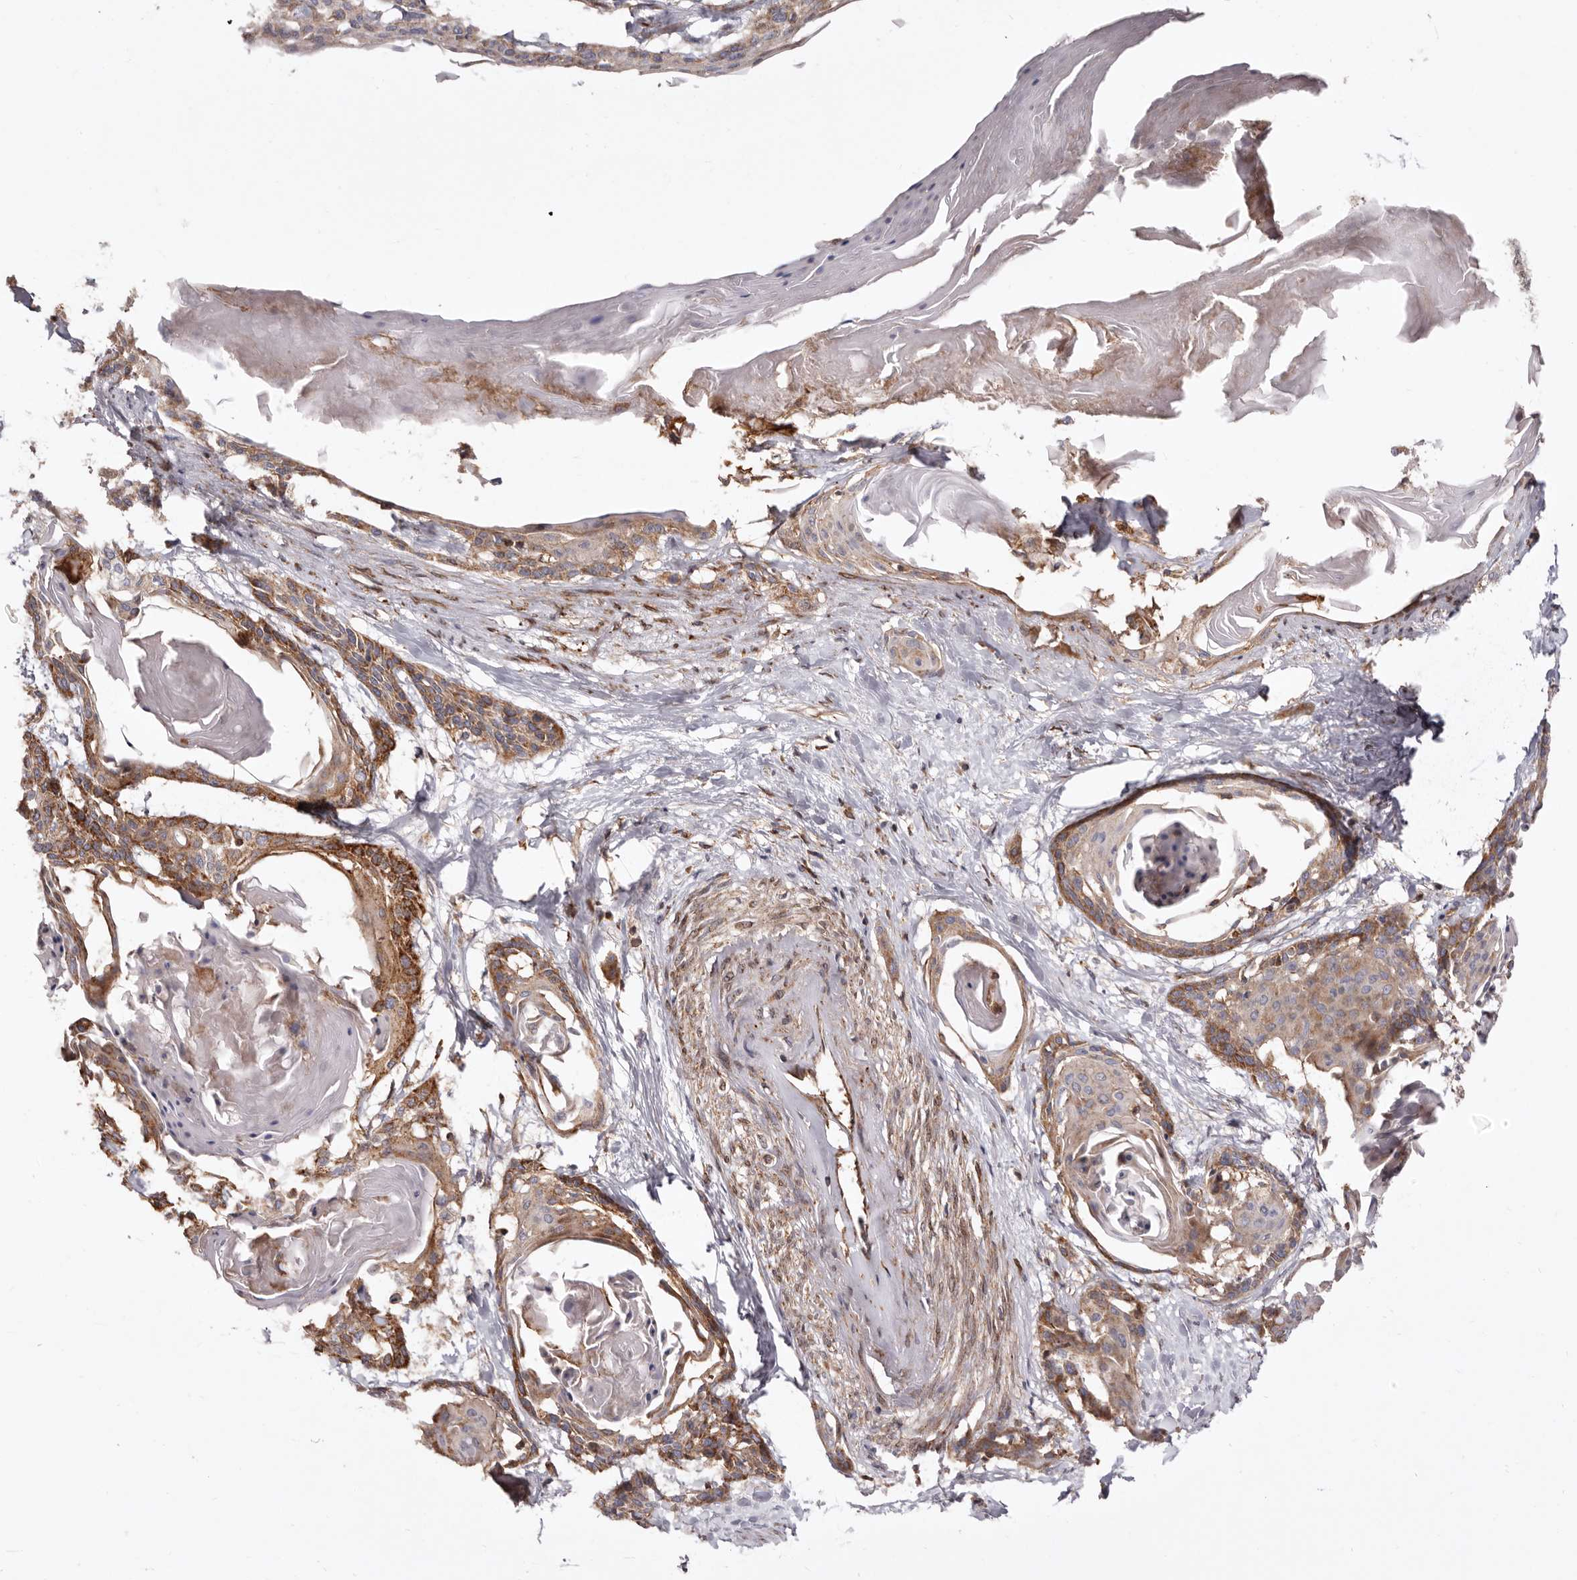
{"staining": {"intensity": "moderate", "quantity": "25%-75%", "location": "cytoplasmic/membranous"}, "tissue": "cervical cancer", "cell_type": "Tumor cells", "image_type": "cancer", "snomed": [{"axis": "morphology", "description": "Squamous cell carcinoma, NOS"}, {"axis": "topography", "description": "Cervix"}], "caption": "A histopathology image showing moderate cytoplasmic/membranous positivity in approximately 25%-75% of tumor cells in cervical squamous cell carcinoma, as visualized by brown immunohistochemical staining.", "gene": "COQ8B", "patient": {"sex": "female", "age": 57}}